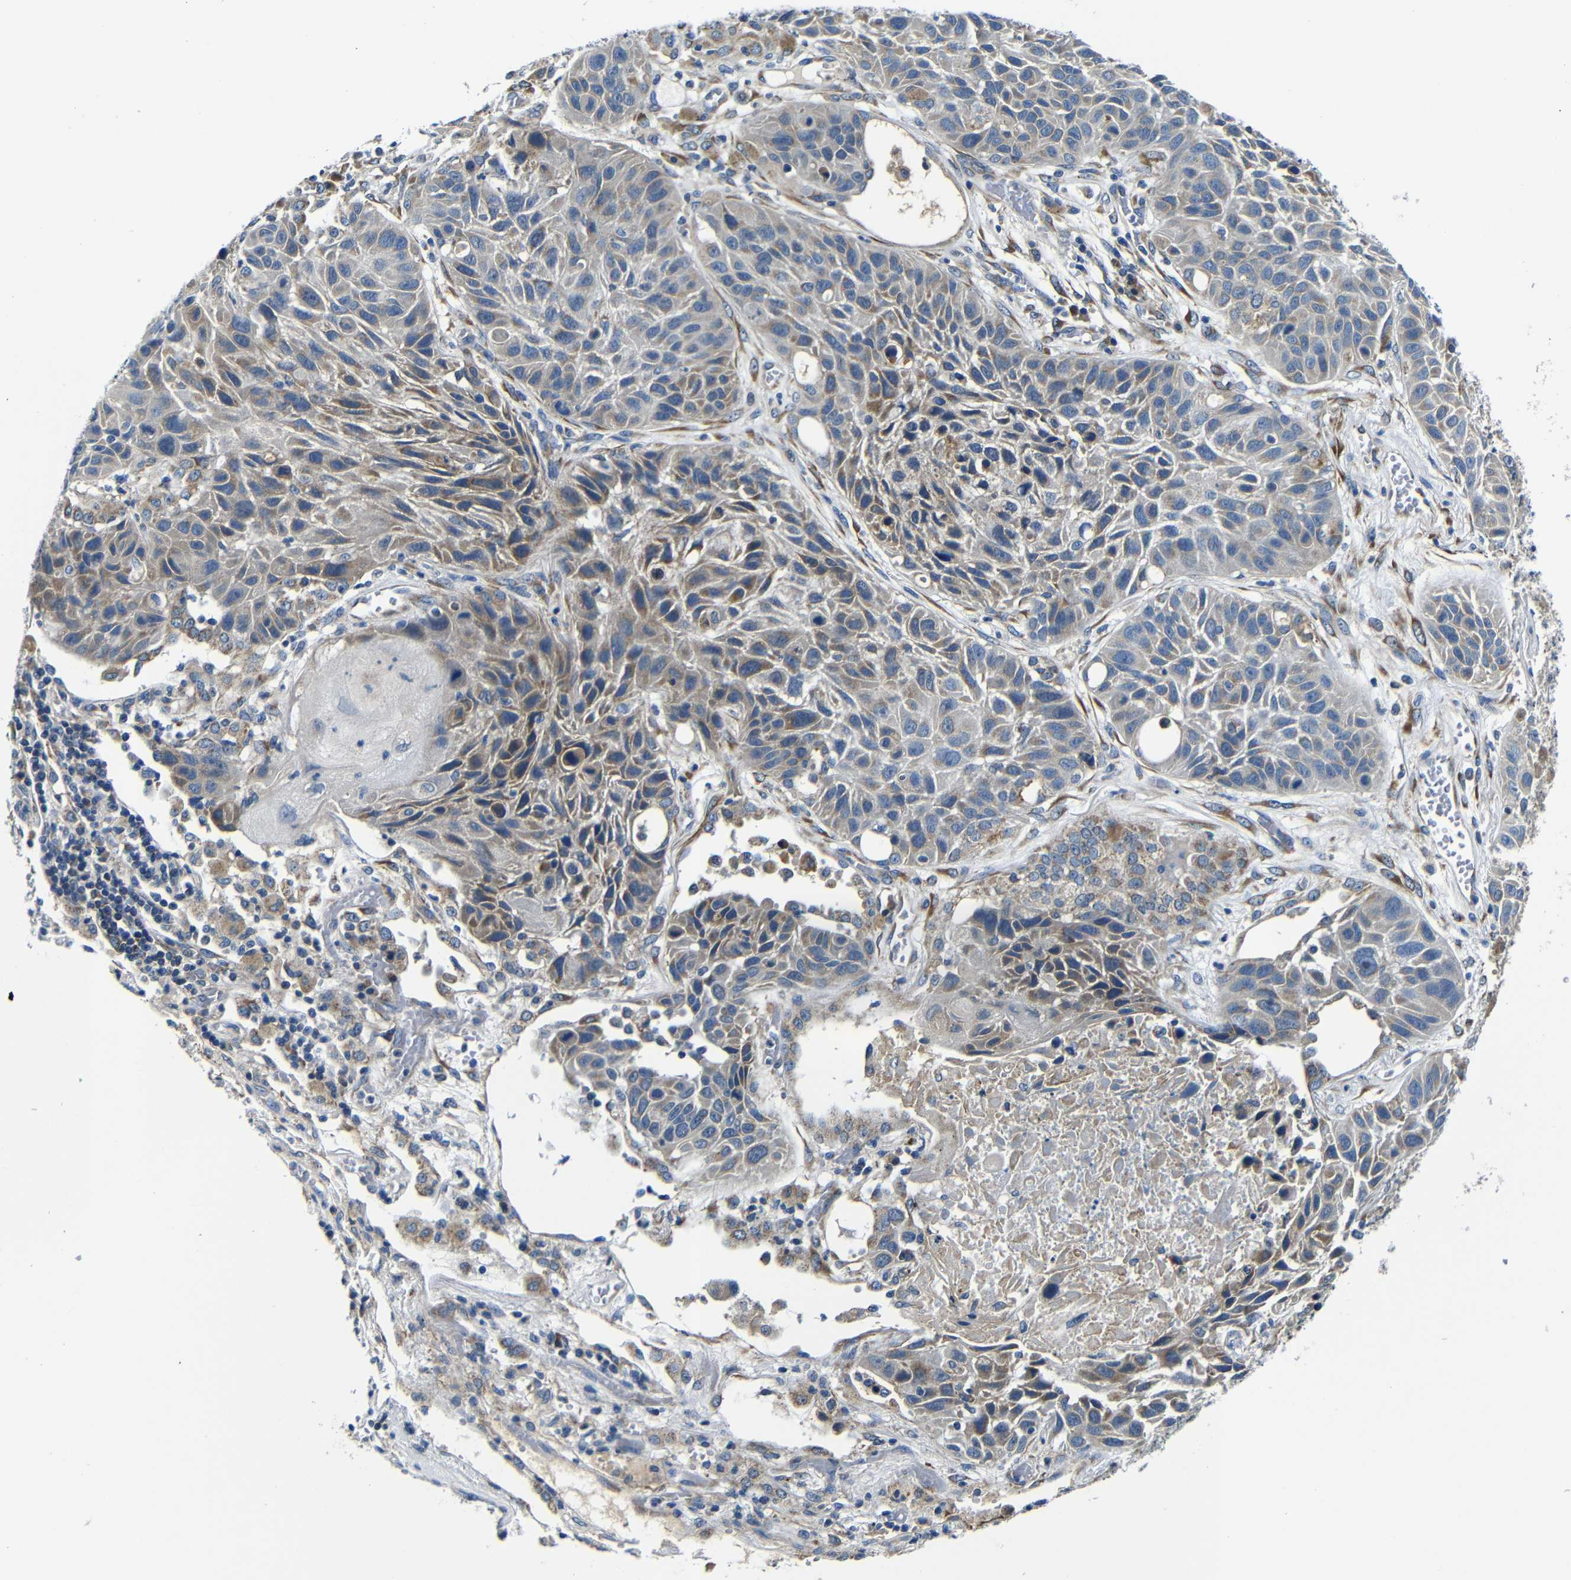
{"staining": {"intensity": "weak", "quantity": "25%-75%", "location": "cytoplasmic/membranous"}, "tissue": "lung cancer", "cell_type": "Tumor cells", "image_type": "cancer", "snomed": [{"axis": "morphology", "description": "Squamous cell carcinoma, NOS"}, {"axis": "topography", "description": "Lung"}], "caption": "Protein expression analysis of human squamous cell carcinoma (lung) reveals weak cytoplasmic/membranous staining in approximately 25%-75% of tumor cells.", "gene": "FKBP14", "patient": {"sex": "male", "age": 57}}